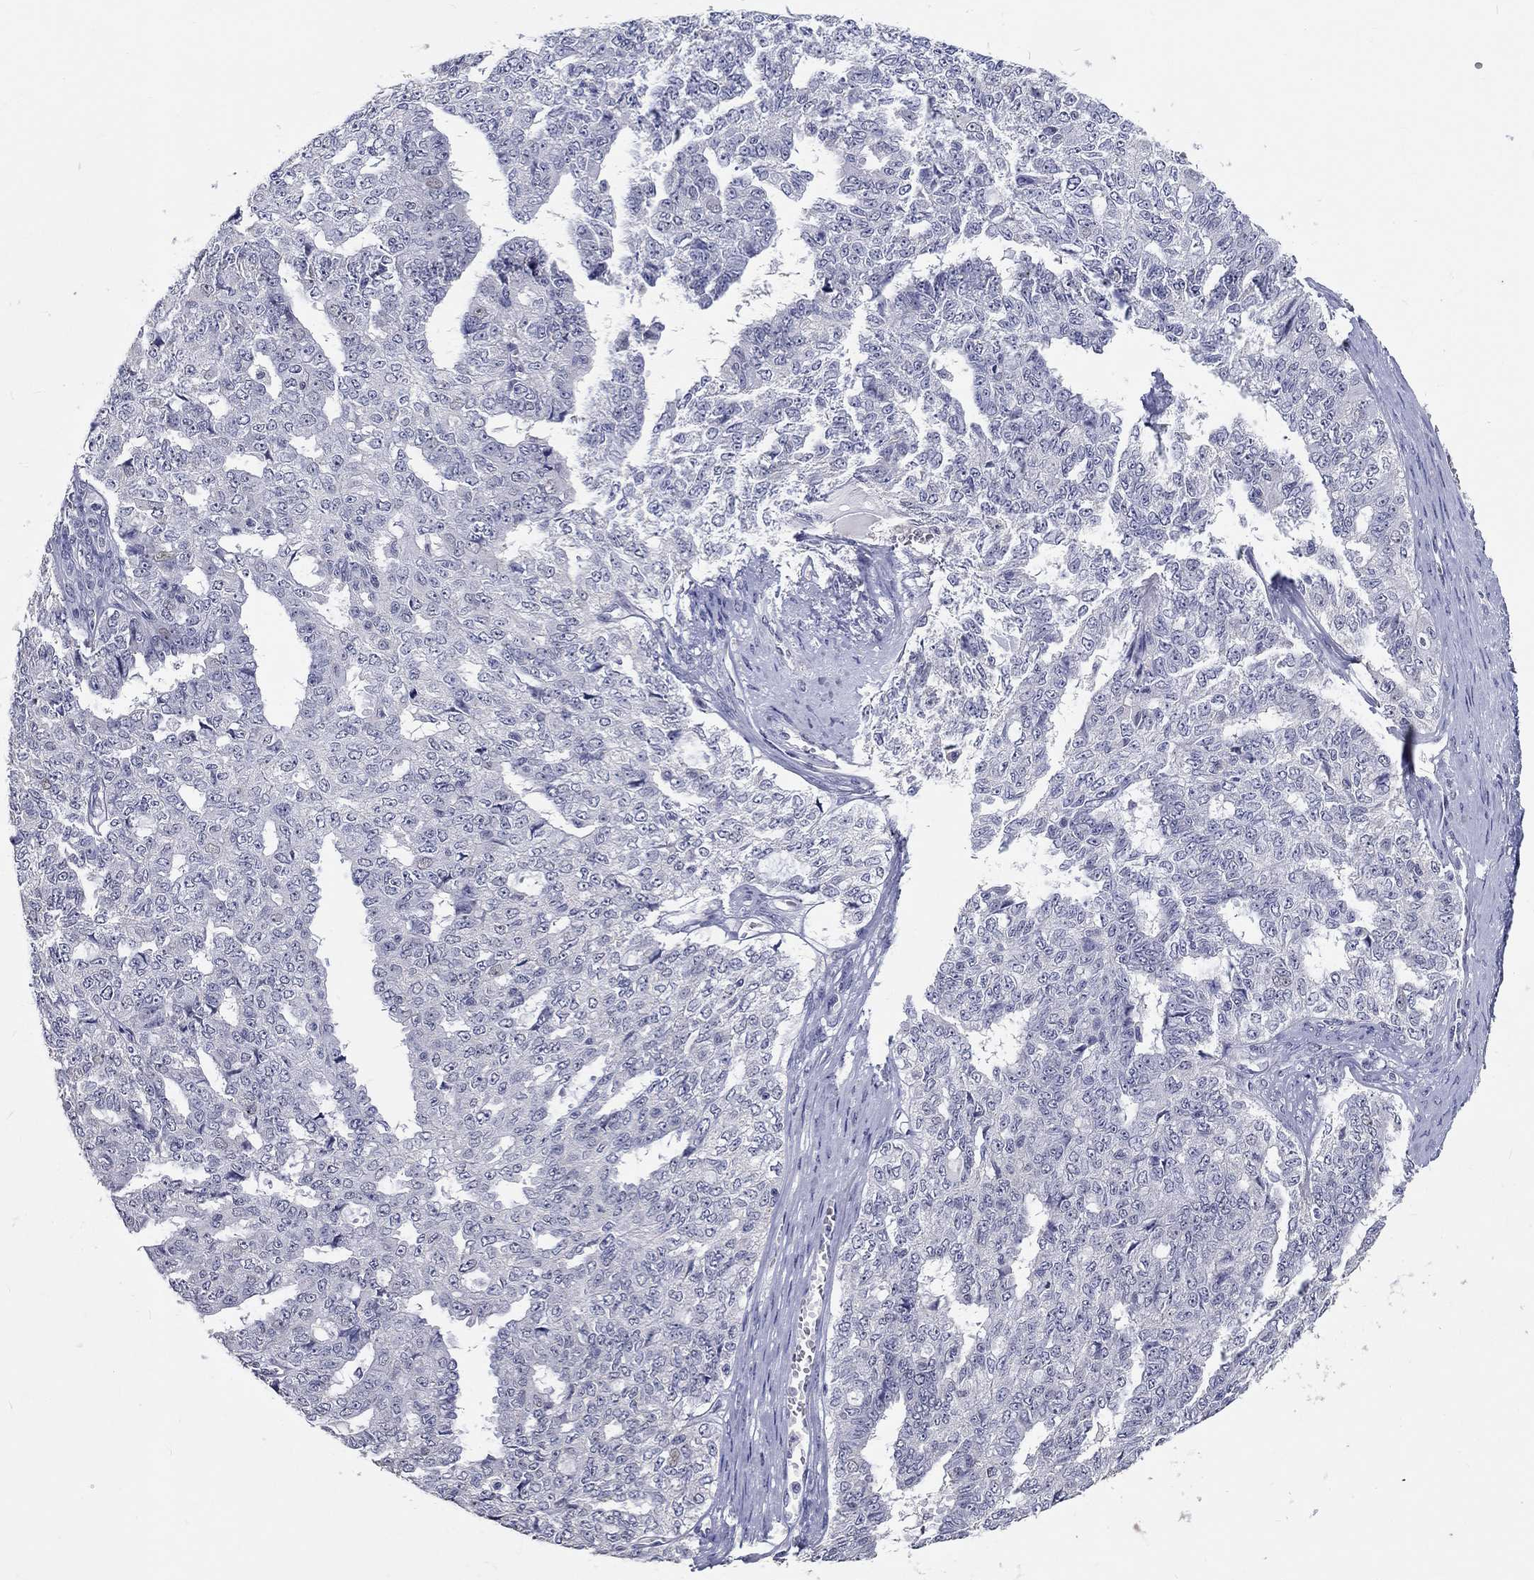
{"staining": {"intensity": "negative", "quantity": "none", "location": "none"}, "tissue": "ovarian cancer", "cell_type": "Tumor cells", "image_type": "cancer", "snomed": [{"axis": "morphology", "description": "Cystadenocarcinoma, serous, NOS"}, {"axis": "topography", "description": "Ovary"}], "caption": "DAB immunohistochemical staining of ovarian serous cystadenocarcinoma exhibits no significant positivity in tumor cells.", "gene": "GRIN1", "patient": {"sex": "female", "age": 71}}